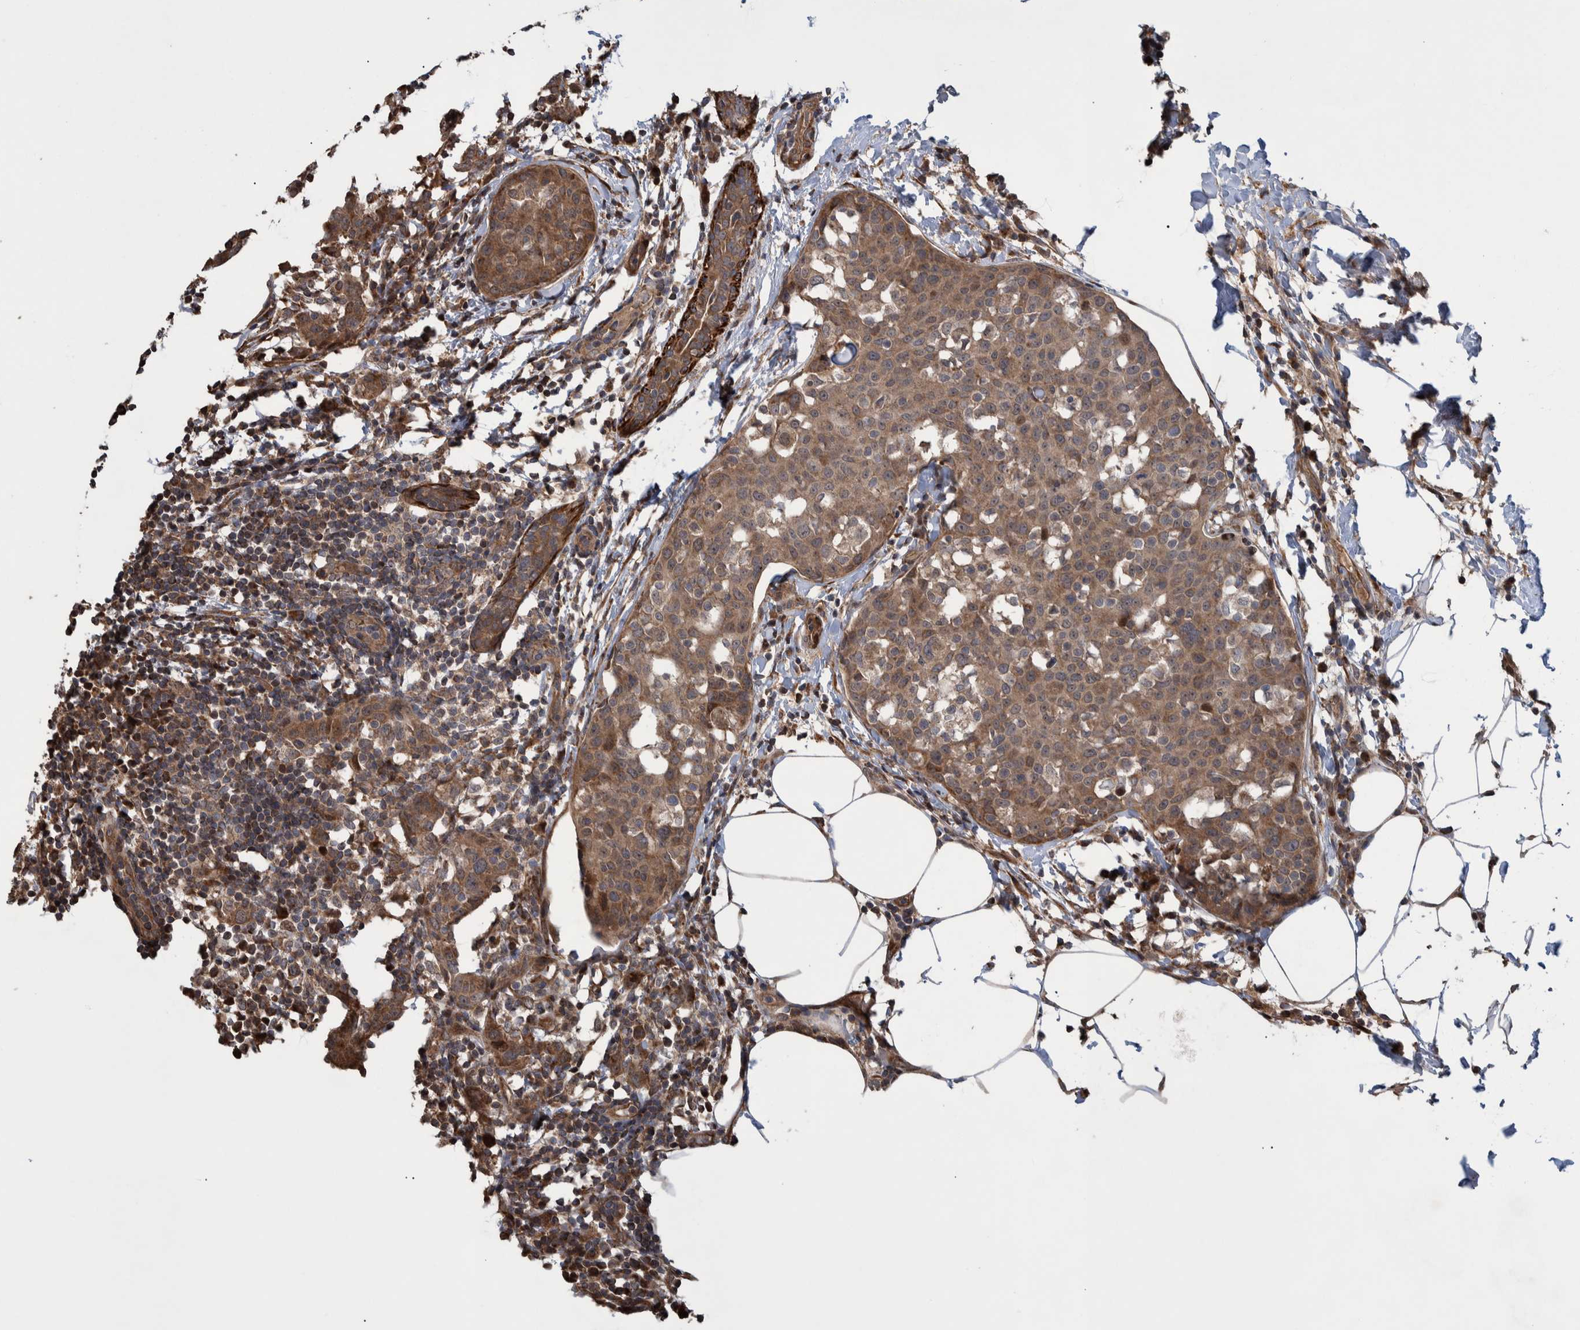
{"staining": {"intensity": "moderate", "quantity": ">75%", "location": "cytoplasmic/membranous"}, "tissue": "breast cancer", "cell_type": "Tumor cells", "image_type": "cancer", "snomed": [{"axis": "morphology", "description": "Normal tissue, NOS"}, {"axis": "morphology", "description": "Duct carcinoma"}, {"axis": "topography", "description": "Breast"}], "caption": "Human breast cancer stained for a protein (brown) reveals moderate cytoplasmic/membranous positive positivity in approximately >75% of tumor cells.", "gene": "B3GNTL1", "patient": {"sex": "female", "age": 37}}